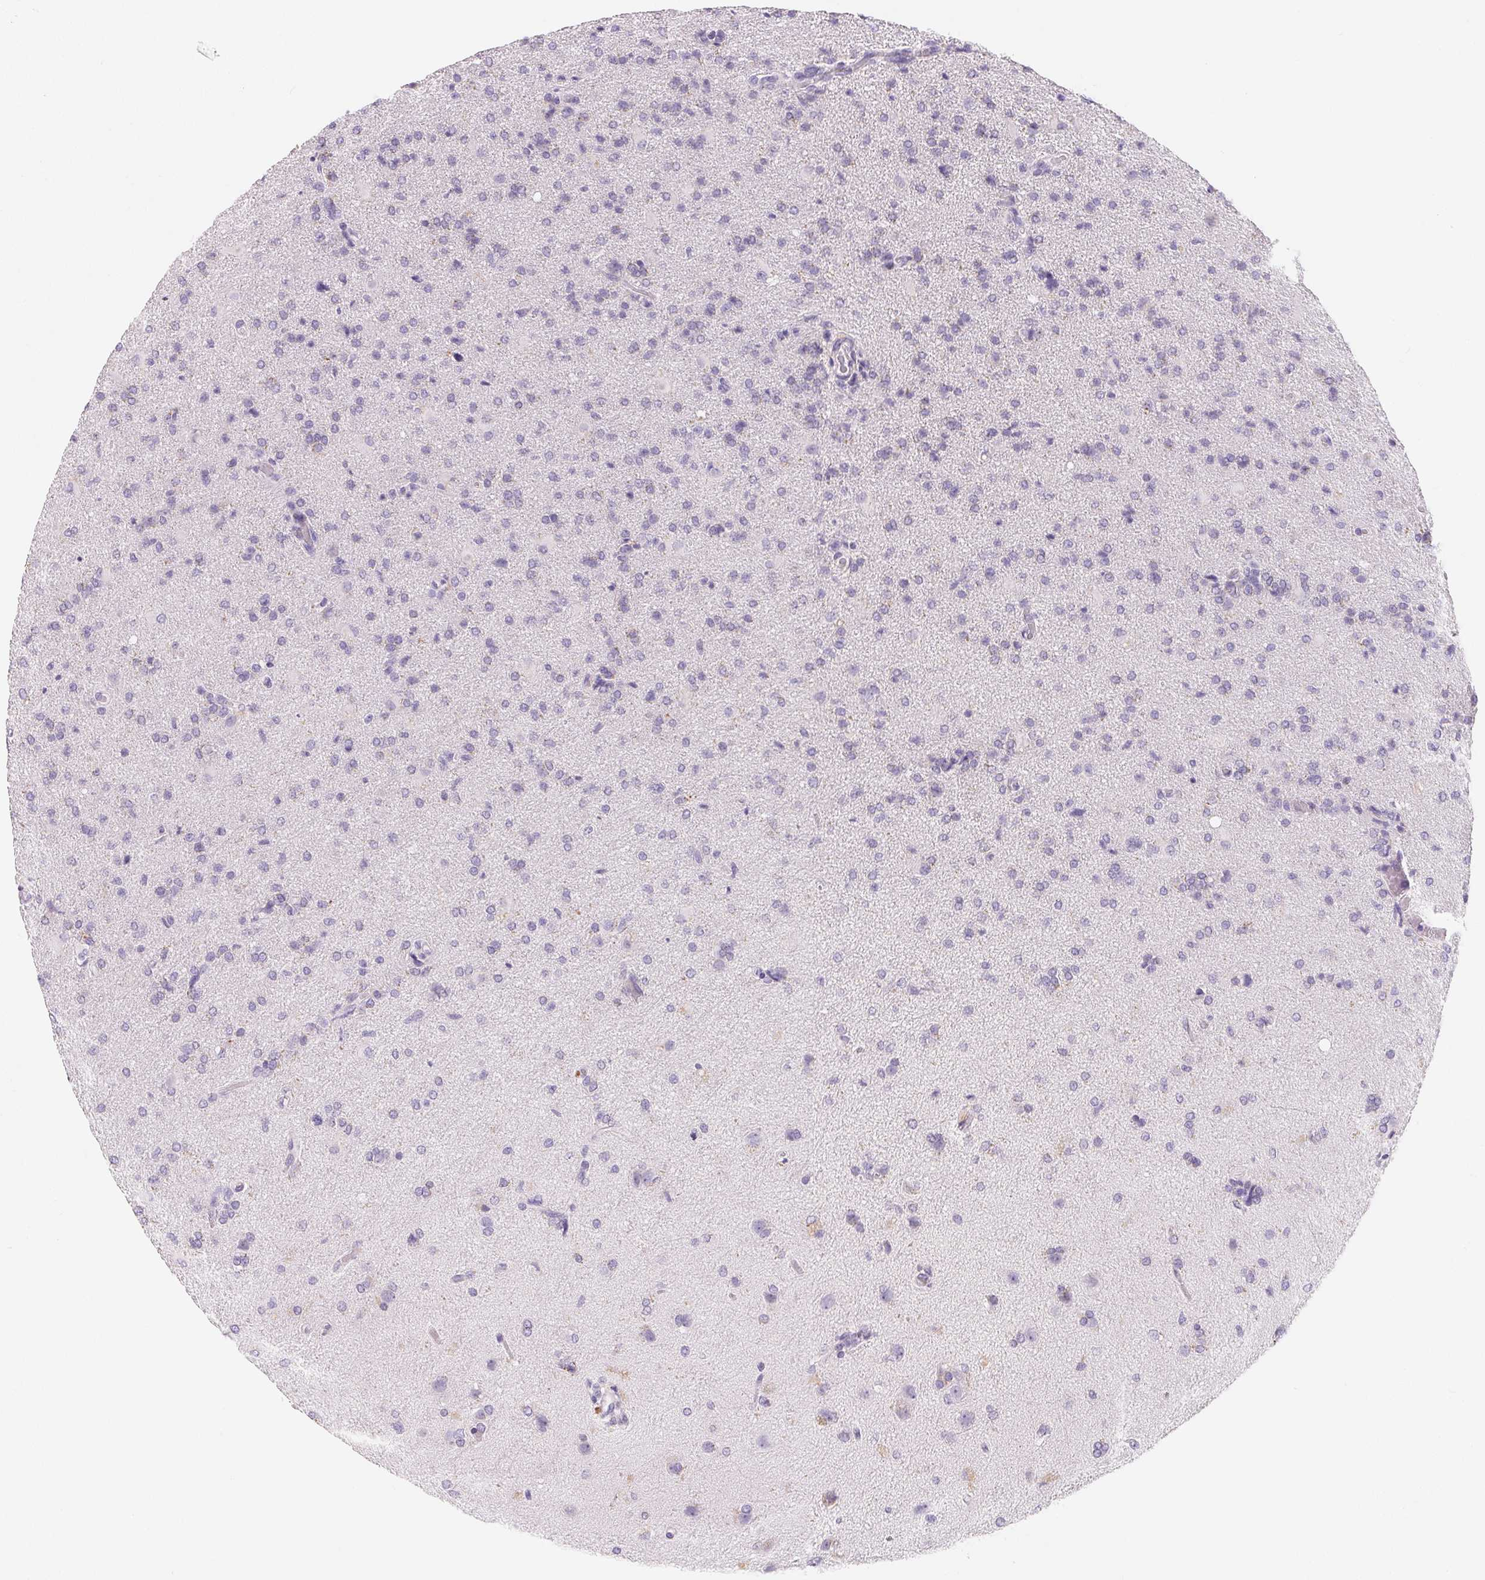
{"staining": {"intensity": "negative", "quantity": "none", "location": "none"}, "tissue": "glioma", "cell_type": "Tumor cells", "image_type": "cancer", "snomed": [{"axis": "morphology", "description": "Glioma, malignant, High grade"}, {"axis": "topography", "description": "Brain"}], "caption": "Malignant glioma (high-grade) was stained to show a protein in brown. There is no significant staining in tumor cells.", "gene": "SPACA5B", "patient": {"sex": "male", "age": 68}}